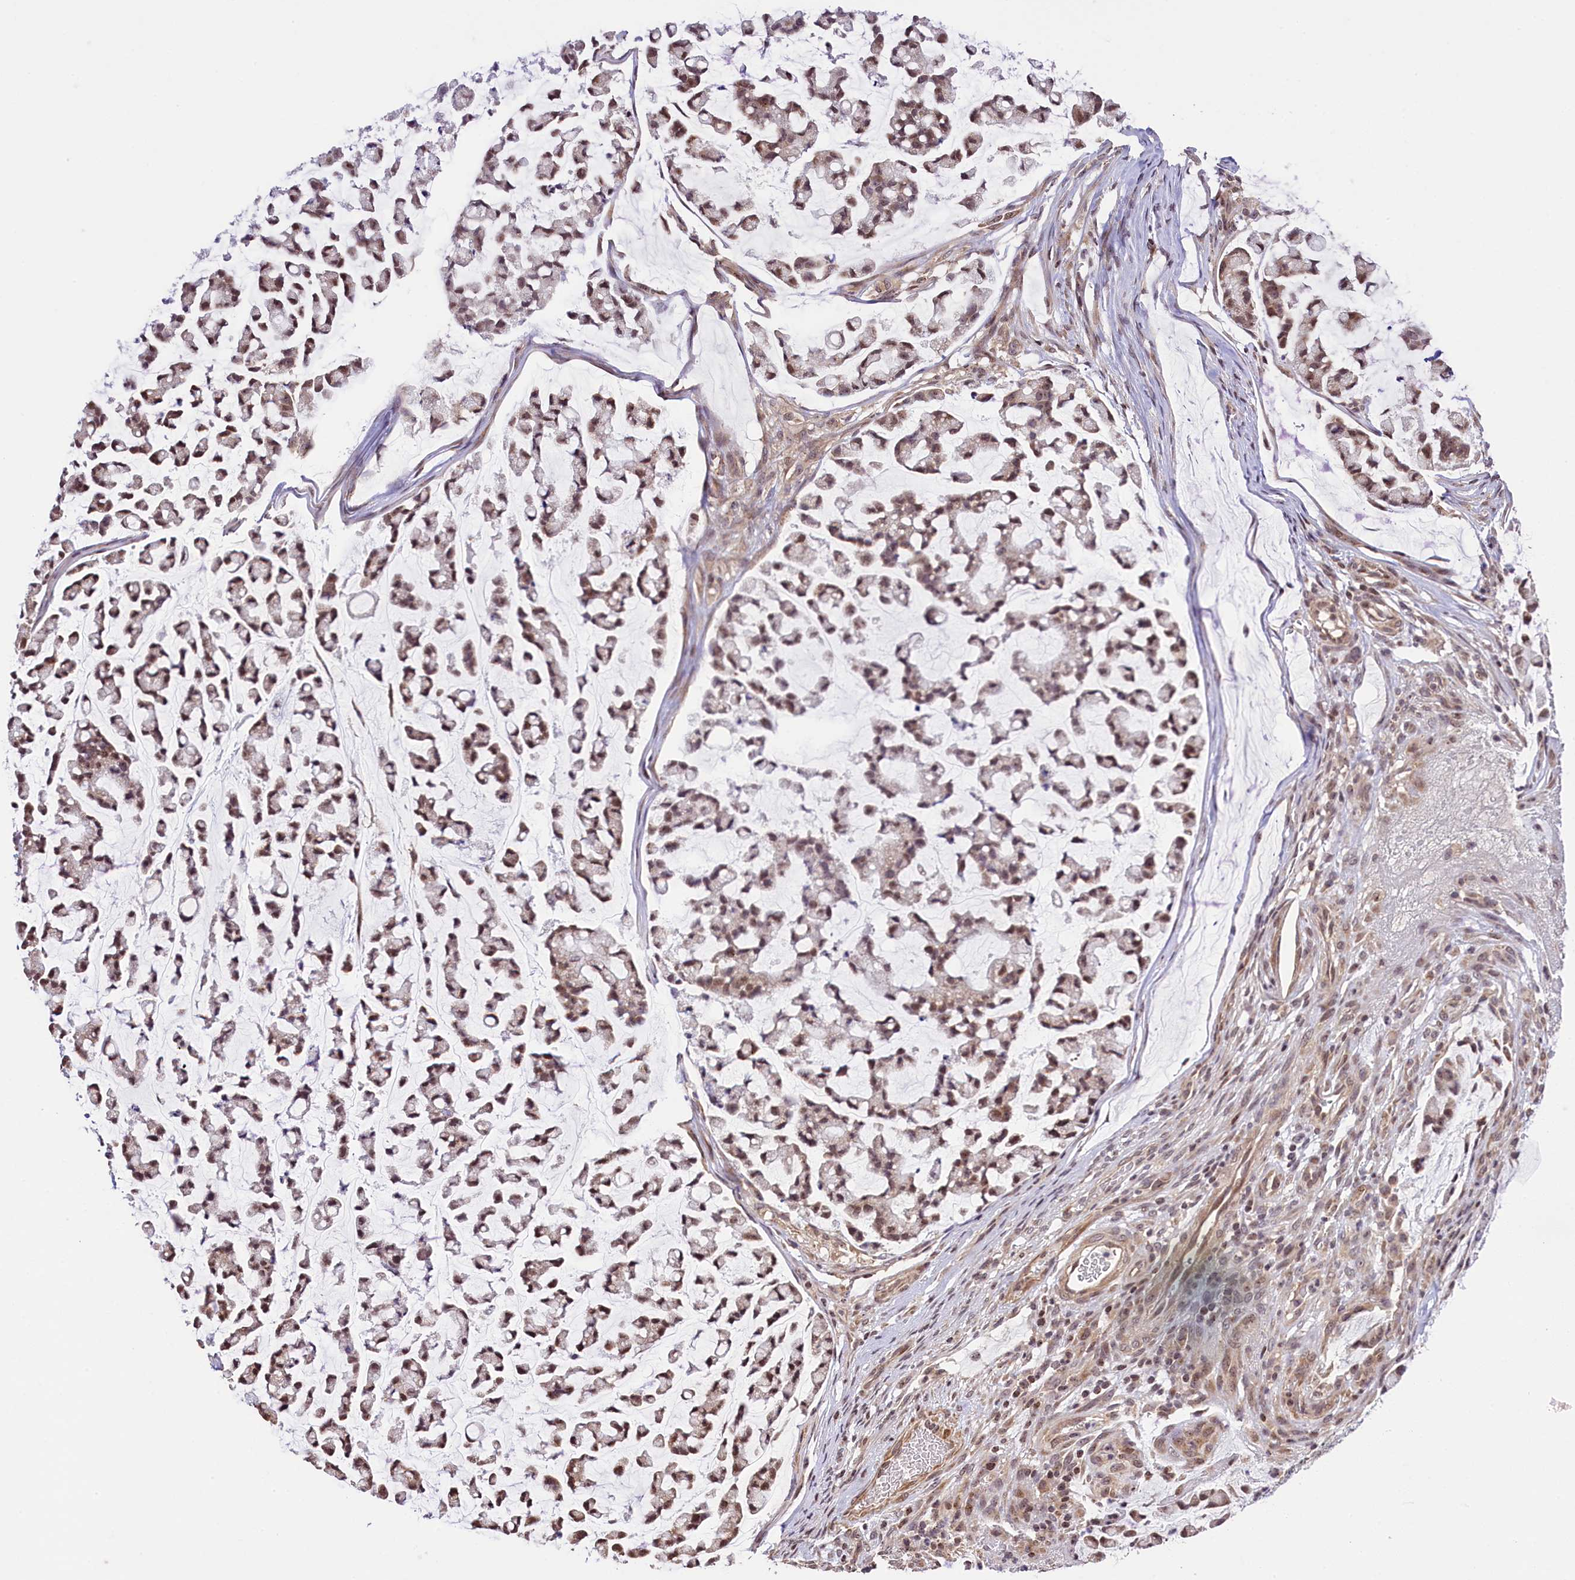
{"staining": {"intensity": "weak", "quantity": ">75%", "location": "nuclear"}, "tissue": "stomach cancer", "cell_type": "Tumor cells", "image_type": "cancer", "snomed": [{"axis": "morphology", "description": "Adenocarcinoma, NOS"}, {"axis": "topography", "description": "Stomach, lower"}], "caption": "Immunohistochemistry (IHC) of human stomach cancer shows low levels of weak nuclear positivity in about >75% of tumor cells.", "gene": "RBBP8", "patient": {"sex": "male", "age": 67}}